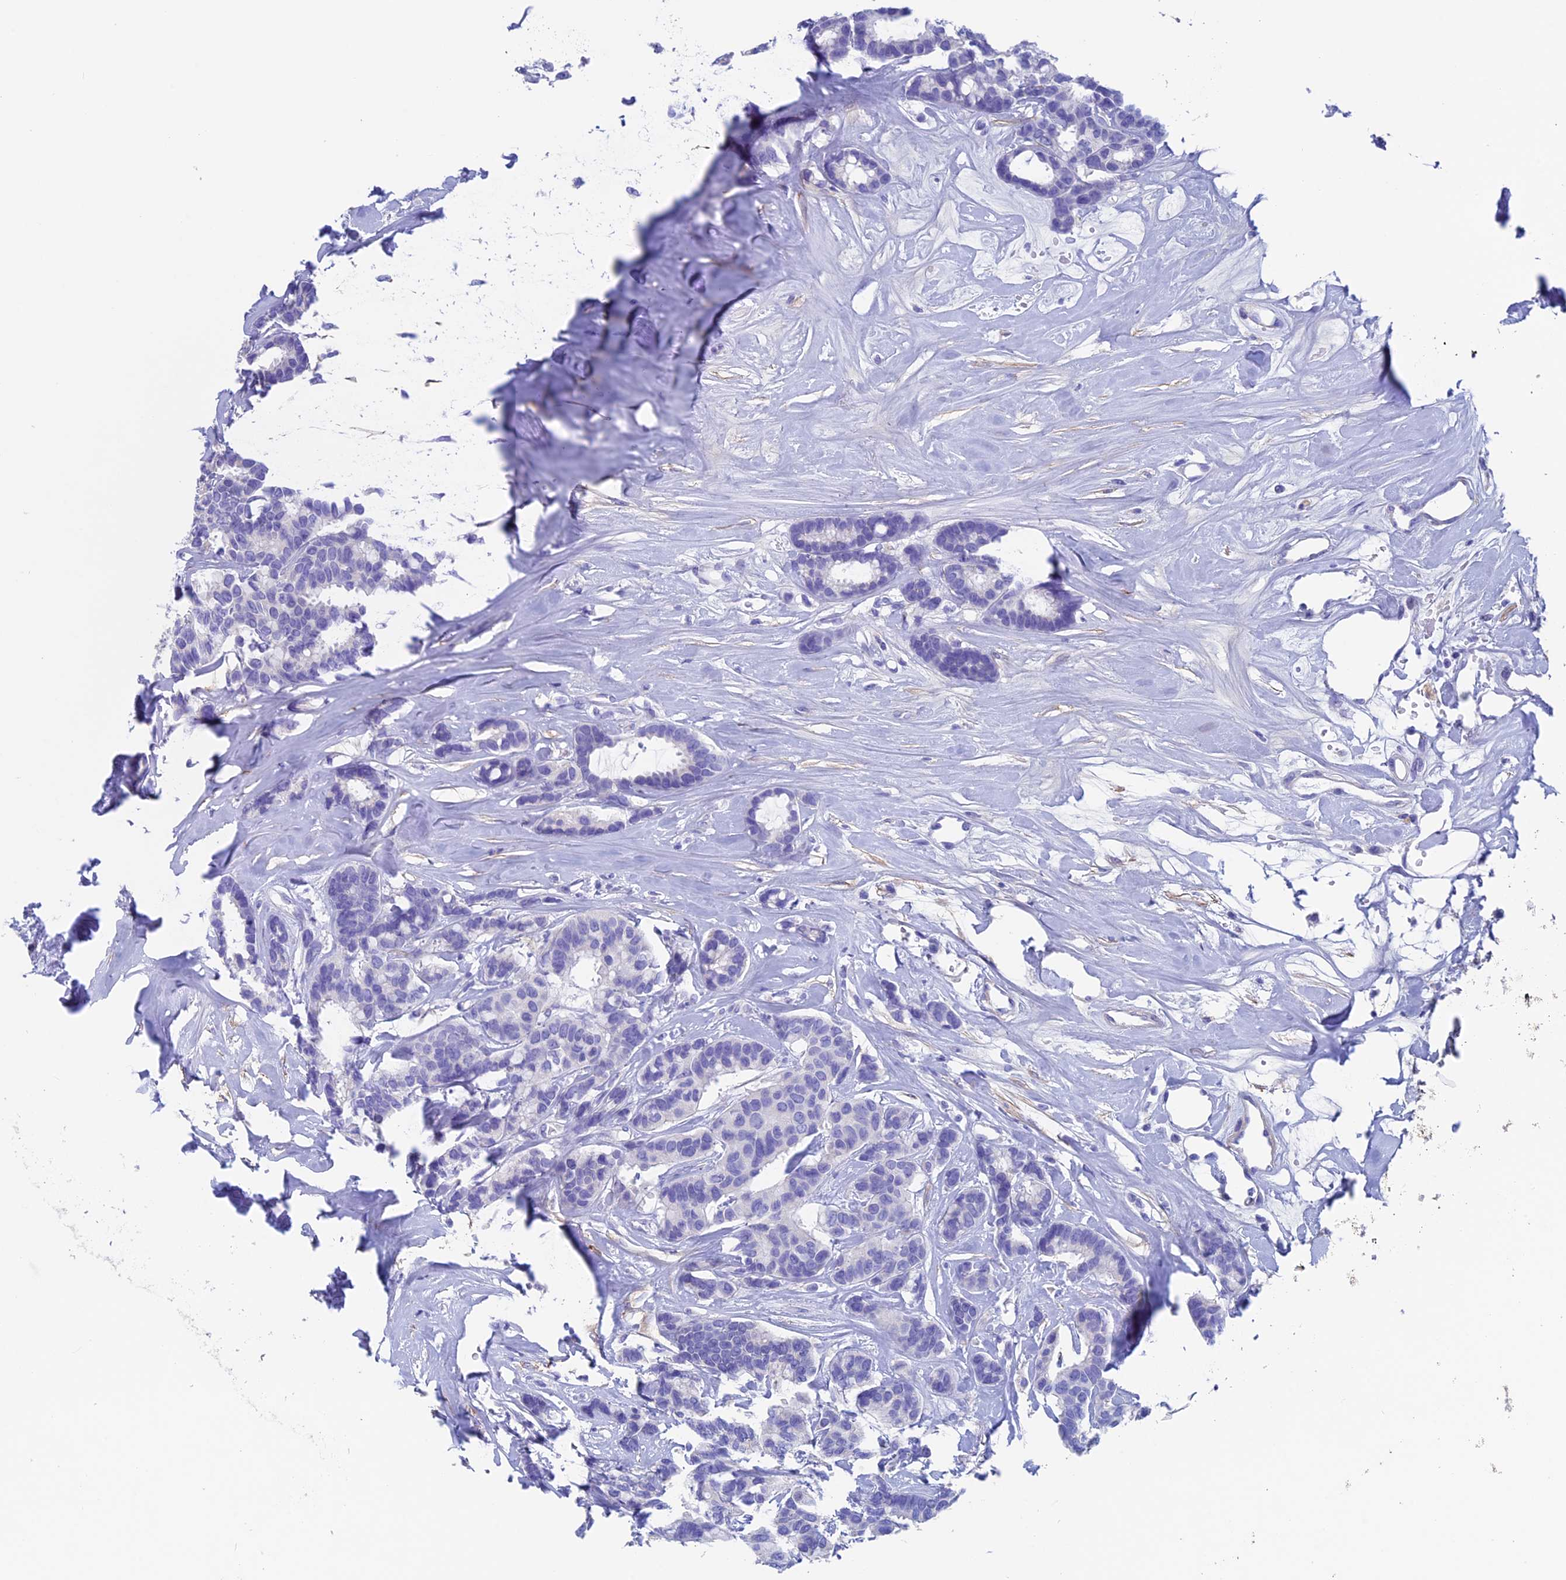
{"staining": {"intensity": "negative", "quantity": "none", "location": "none"}, "tissue": "breast cancer", "cell_type": "Tumor cells", "image_type": "cancer", "snomed": [{"axis": "morphology", "description": "Duct carcinoma"}, {"axis": "topography", "description": "Breast"}], "caption": "Breast invasive ductal carcinoma stained for a protein using IHC exhibits no staining tumor cells.", "gene": "ADH7", "patient": {"sex": "female", "age": 87}}